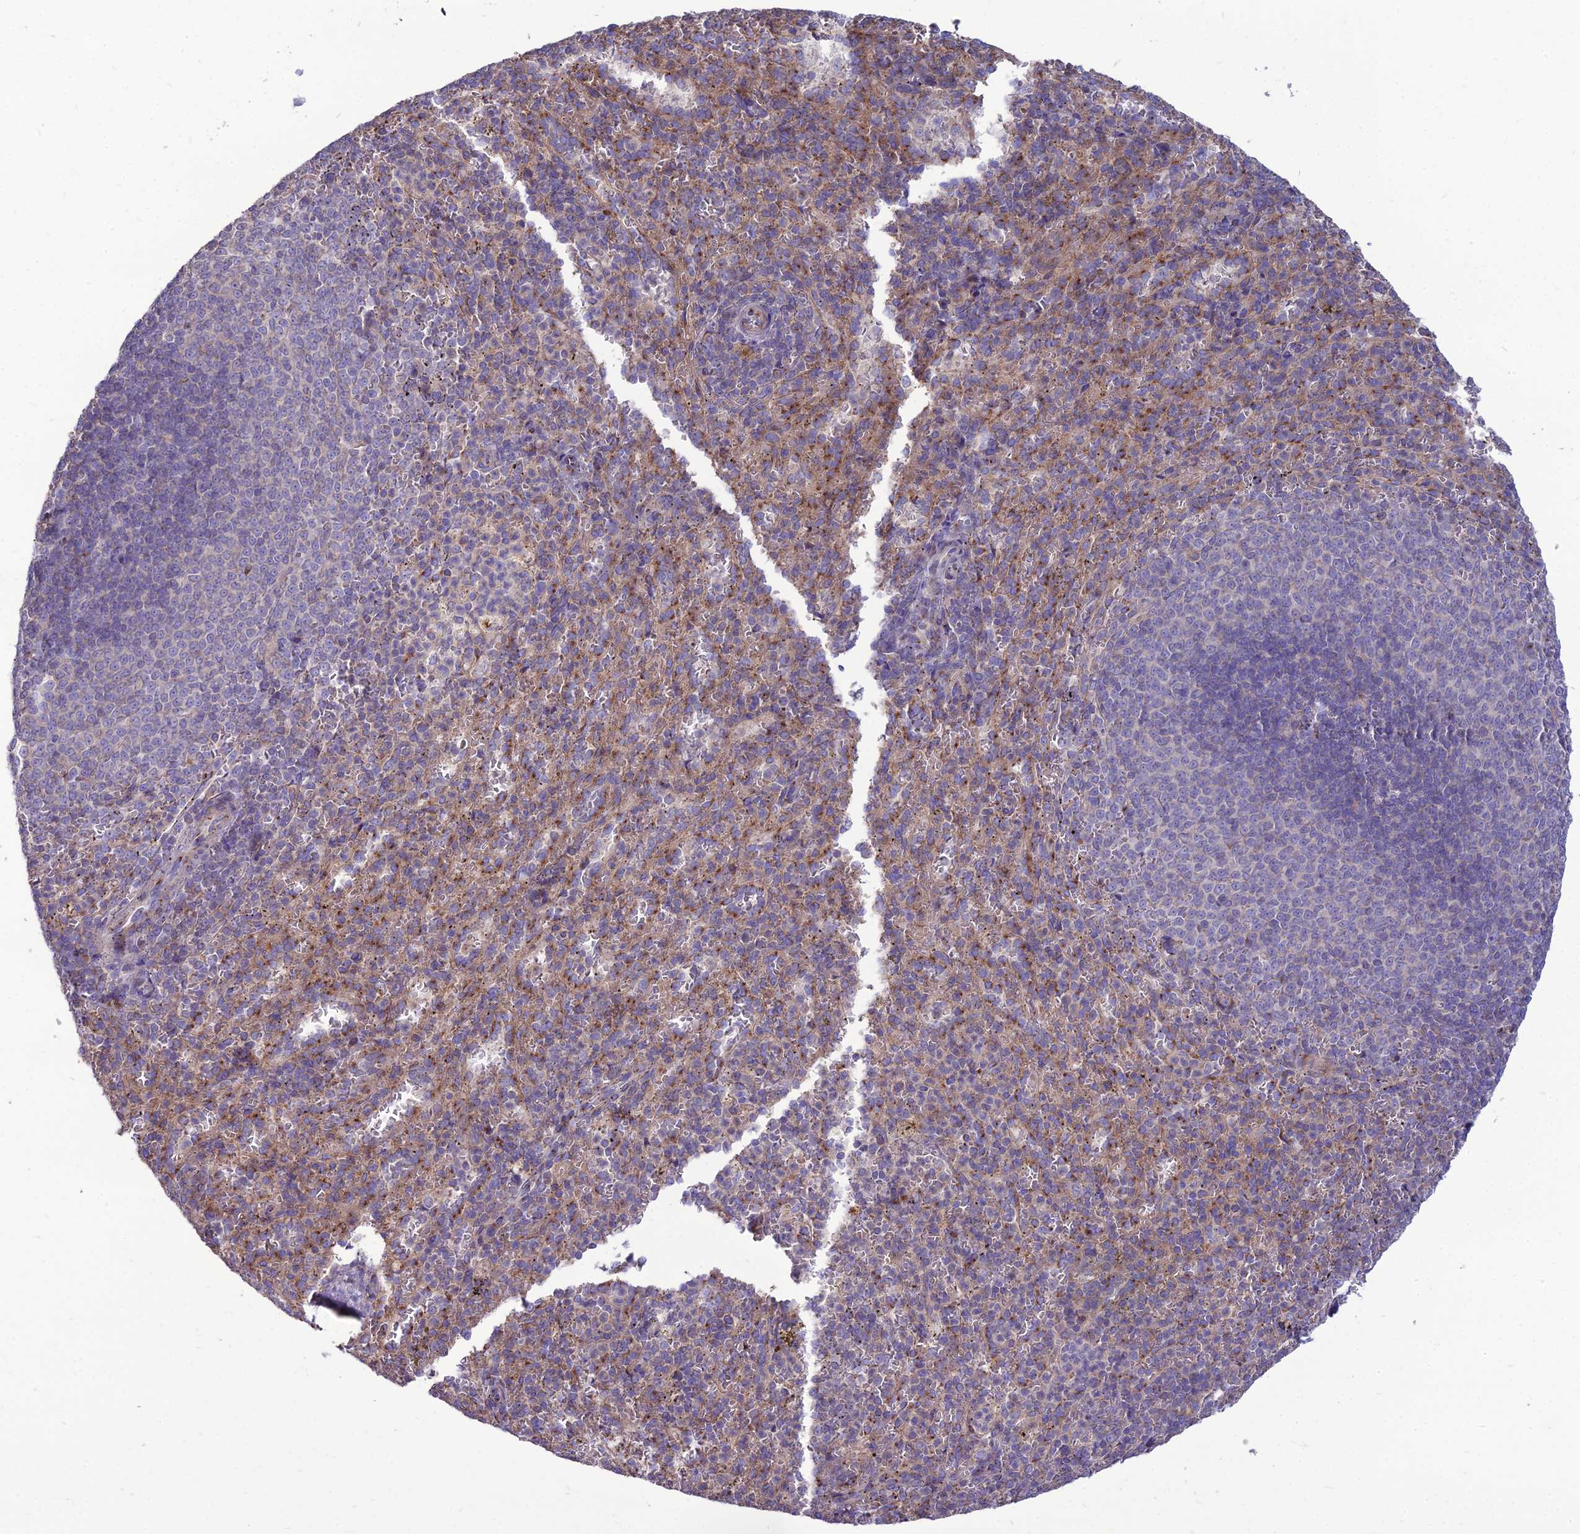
{"staining": {"intensity": "moderate", "quantity": "<25%", "location": "cytoplasmic/membranous"}, "tissue": "spleen", "cell_type": "Cells in red pulp", "image_type": "normal", "snomed": [{"axis": "morphology", "description": "Normal tissue, NOS"}, {"axis": "topography", "description": "Spleen"}], "caption": "Immunohistochemistry (IHC) micrograph of unremarkable human spleen stained for a protein (brown), which shows low levels of moderate cytoplasmic/membranous expression in approximately <25% of cells in red pulp.", "gene": "SPRYD7", "patient": {"sex": "female", "age": 21}}